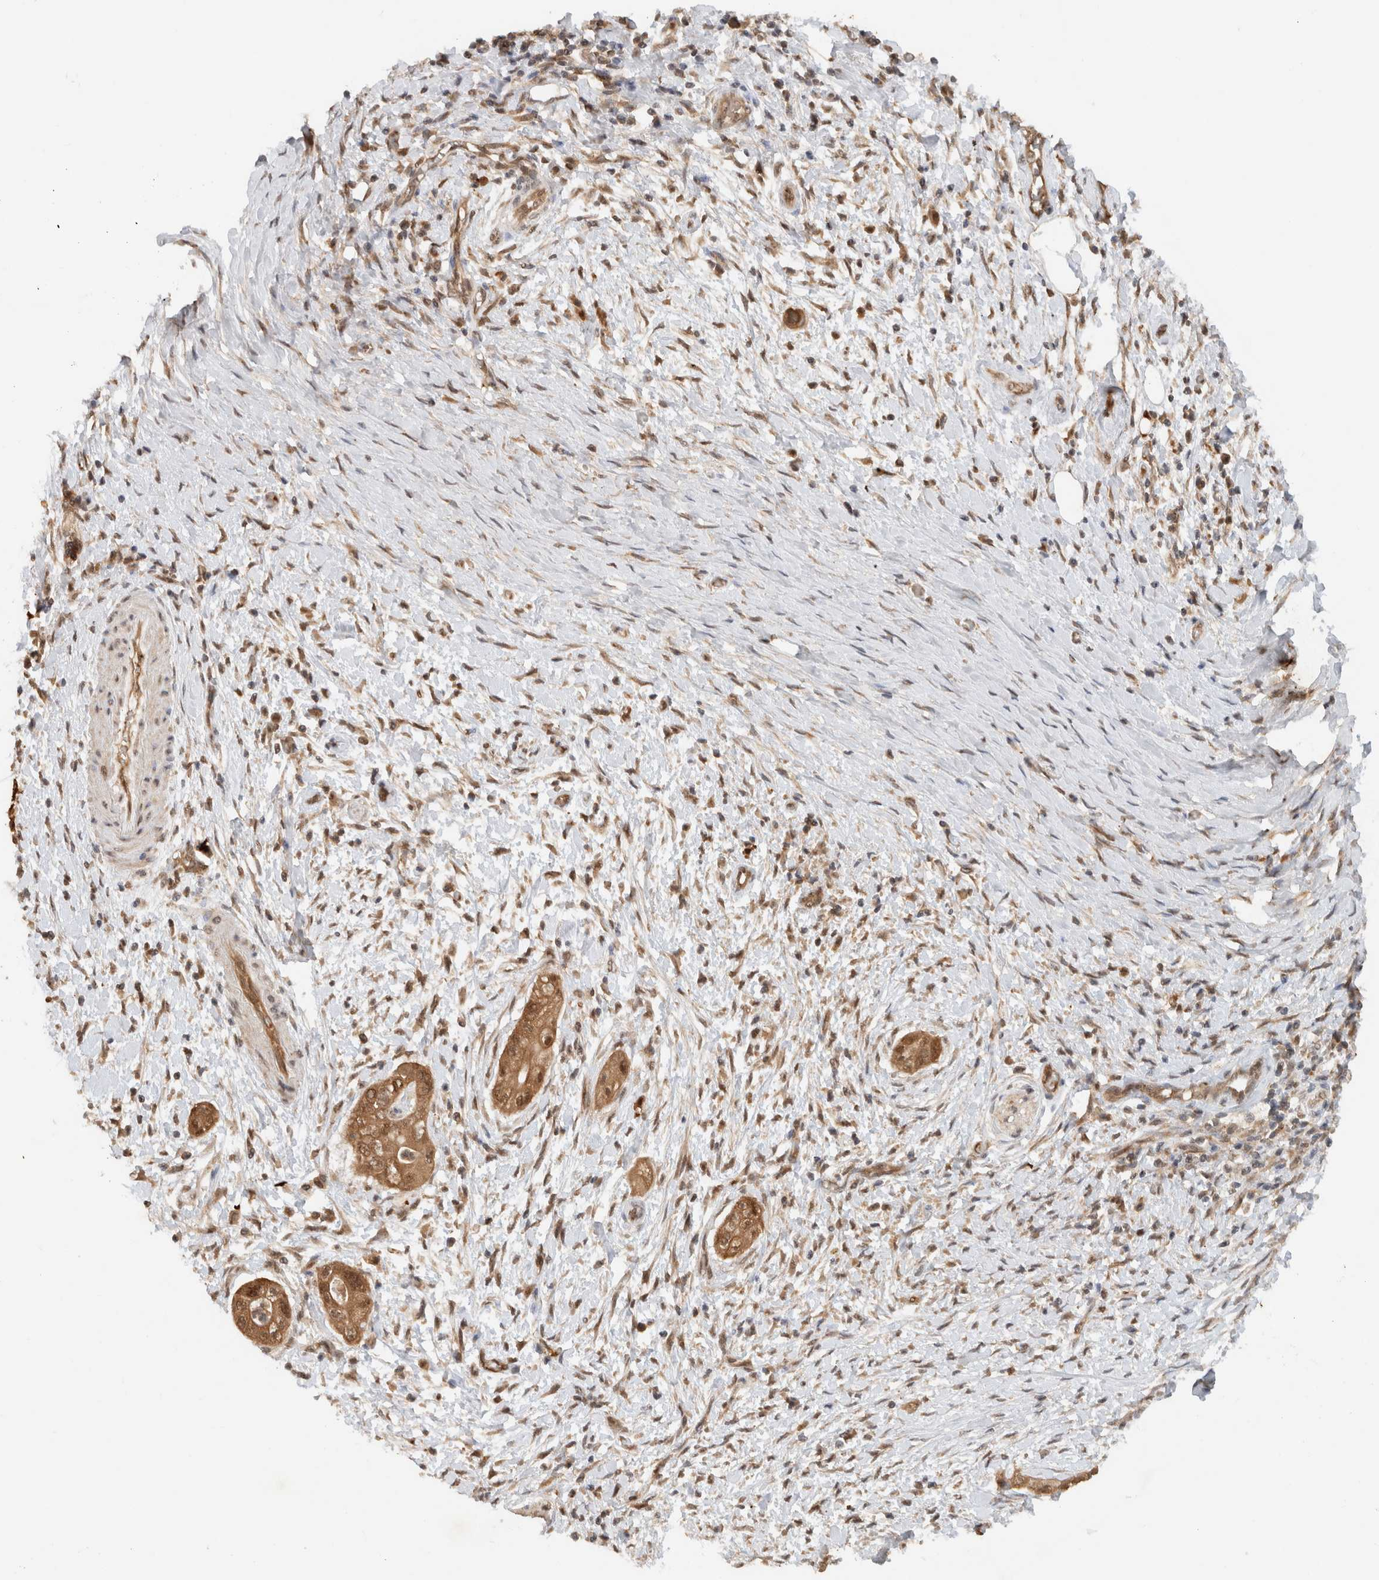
{"staining": {"intensity": "moderate", "quantity": ">75%", "location": "cytoplasmic/membranous,nuclear"}, "tissue": "pancreatic cancer", "cell_type": "Tumor cells", "image_type": "cancer", "snomed": [{"axis": "morphology", "description": "Adenocarcinoma, NOS"}, {"axis": "topography", "description": "Pancreas"}], "caption": "DAB immunohistochemical staining of human pancreatic cancer displays moderate cytoplasmic/membranous and nuclear protein expression in approximately >75% of tumor cells.", "gene": "CA13", "patient": {"sex": "male", "age": 58}}